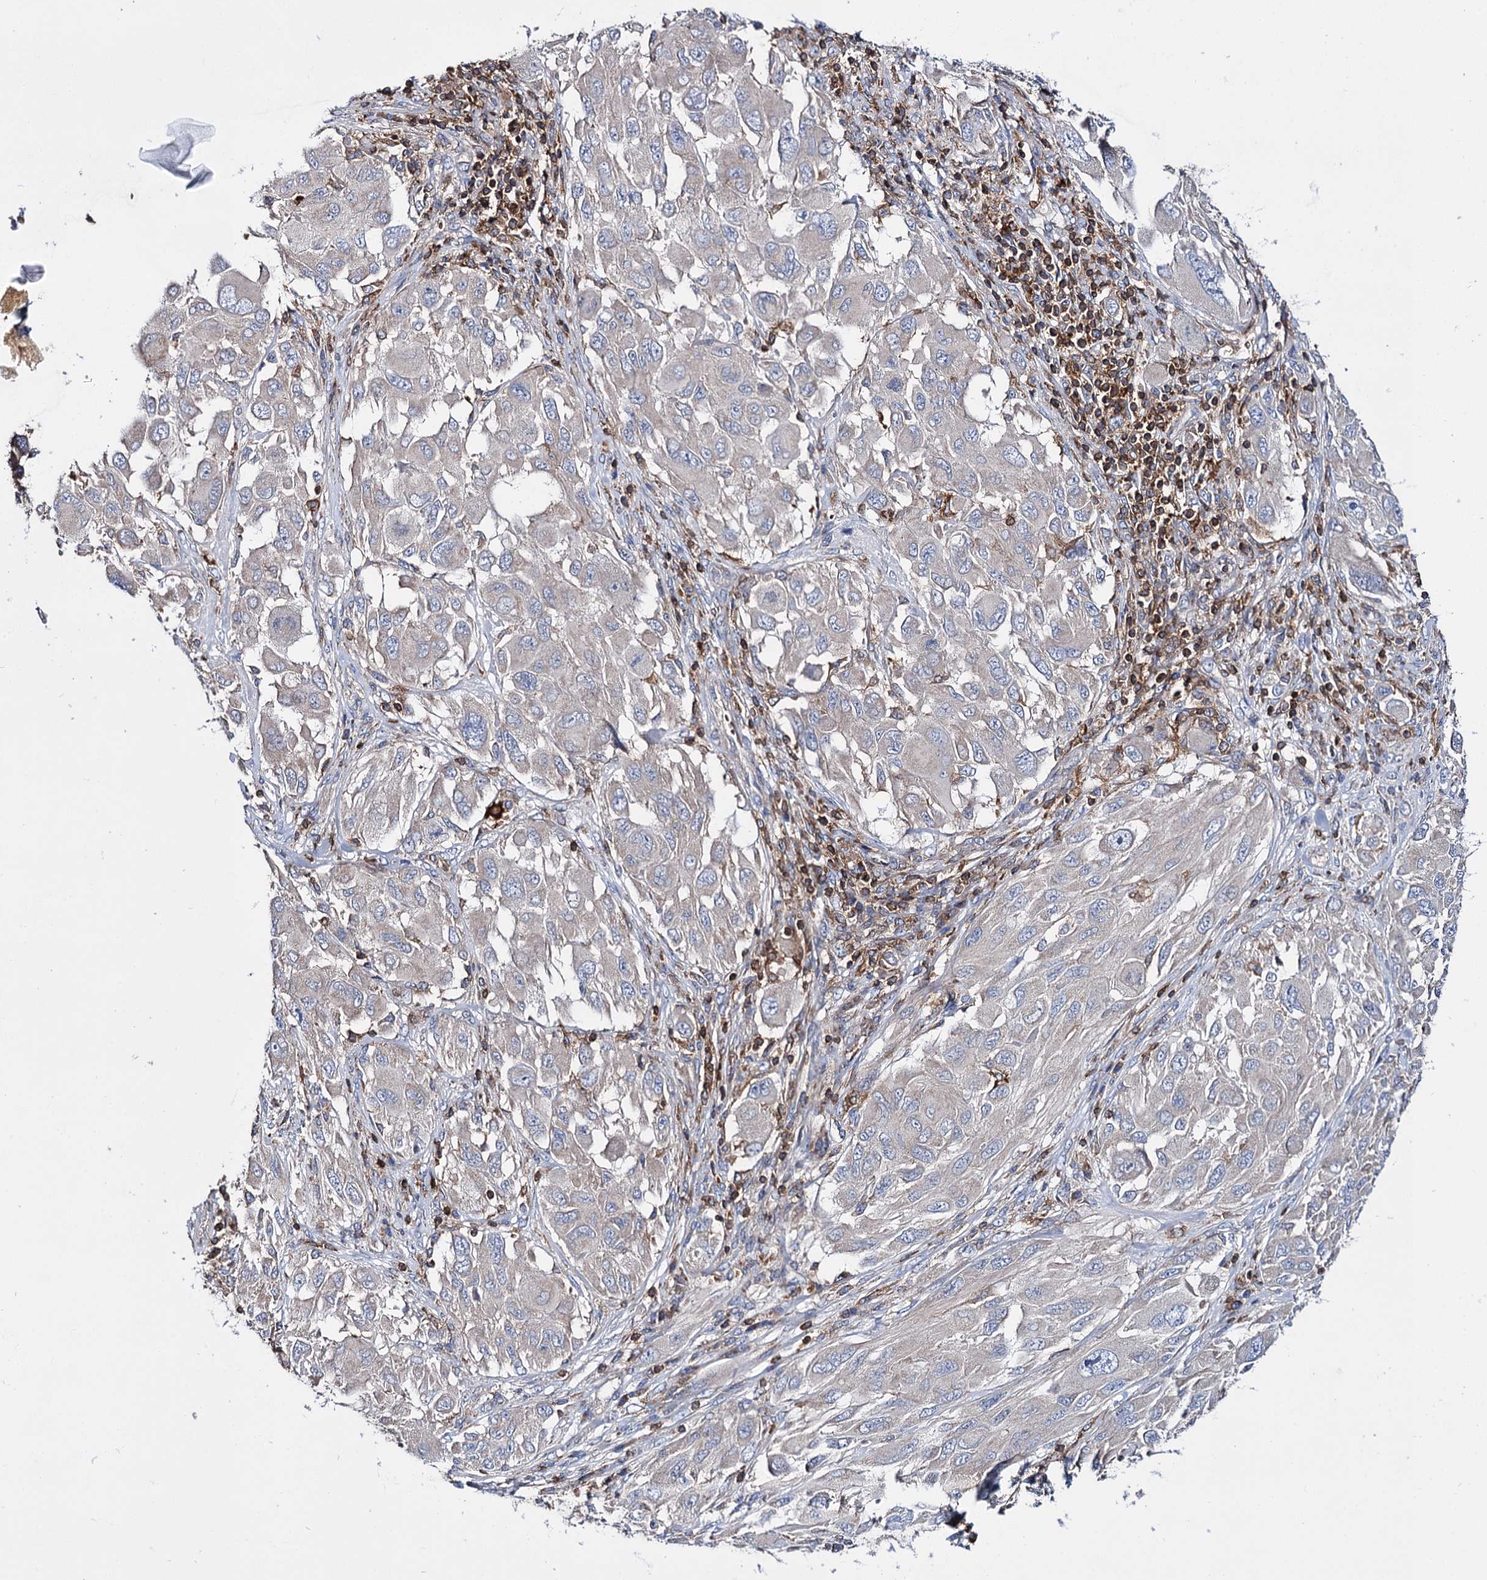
{"staining": {"intensity": "negative", "quantity": "none", "location": "none"}, "tissue": "melanoma", "cell_type": "Tumor cells", "image_type": "cancer", "snomed": [{"axis": "morphology", "description": "Malignant melanoma, NOS"}, {"axis": "topography", "description": "Skin"}], "caption": "Immunohistochemistry (IHC) of human melanoma shows no staining in tumor cells.", "gene": "UBASH3B", "patient": {"sex": "female", "age": 91}}